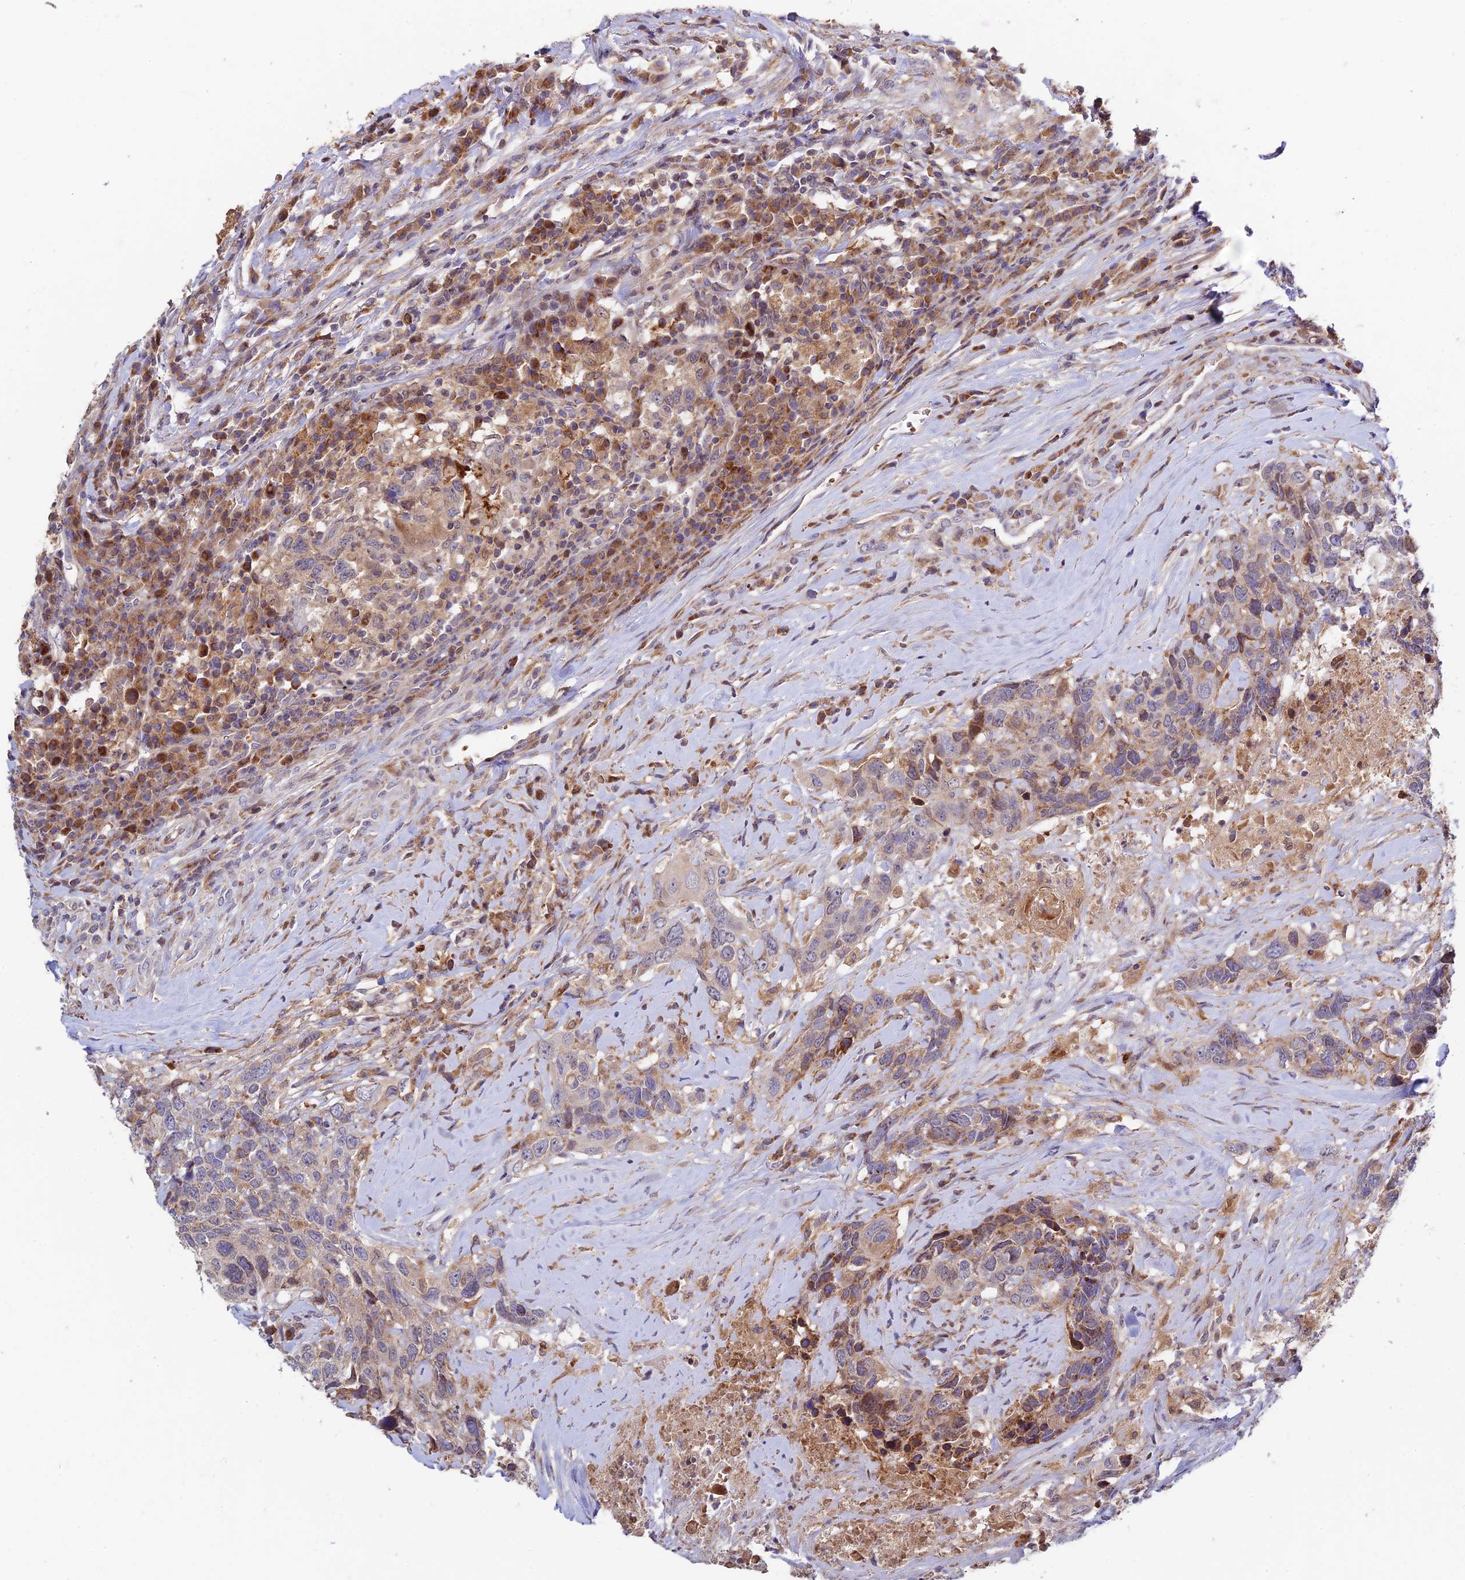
{"staining": {"intensity": "weak", "quantity": "<25%", "location": "cytoplasmic/membranous"}, "tissue": "head and neck cancer", "cell_type": "Tumor cells", "image_type": "cancer", "snomed": [{"axis": "morphology", "description": "Squamous cell carcinoma, NOS"}, {"axis": "topography", "description": "Head-Neck"}], "caption": "IHC photomicrograph of human head and neck cancer (squamous cell carcinoma) stained for a protein (brown), which exhibits no expression in tumor cells.", "gene": "FUOM", "patient": {"sex": "male", "age": 66}}